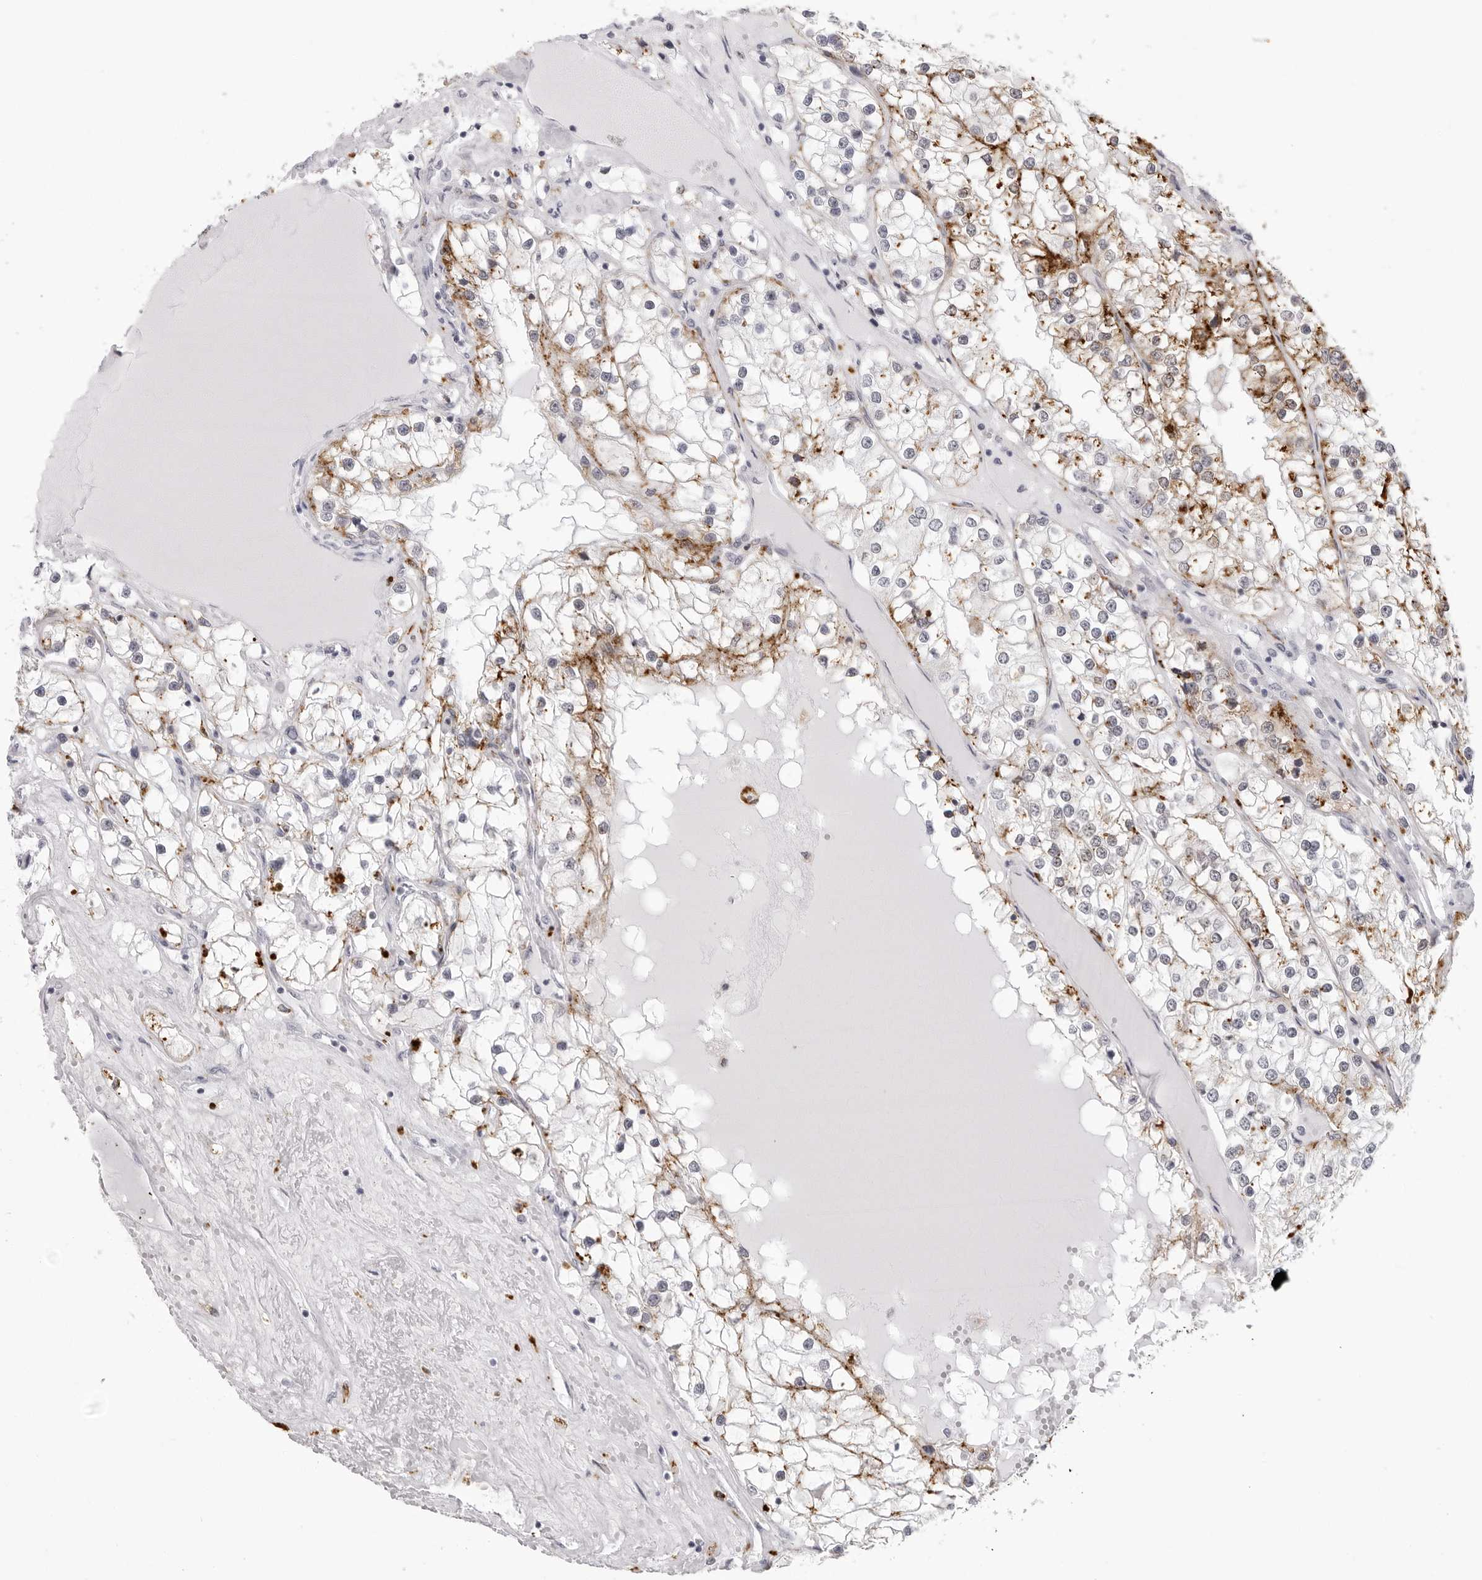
{"staining": {"intensity": "moderate", "quantity": "25%-75%", "location": "cytoplasmic/membranous"}, "tissue": "renal cancer", "cell_type": "Tumor cells", "image_type": "cancer", "snomed": [{"axis": "morphology", "description": "Adenocarcinoma, NOS"}, {"axis": "topography", "description": "Kidney"}], "caption": "Immunohistochemical staining of human renal cancer shows medium levels of moderate cytoplasmic/membranous protein staining in about 25%-75% of tumor cells. Nuclei are stained in blue.", "gene": "IL25", "patient": {"sex": "male", "age": 68}}